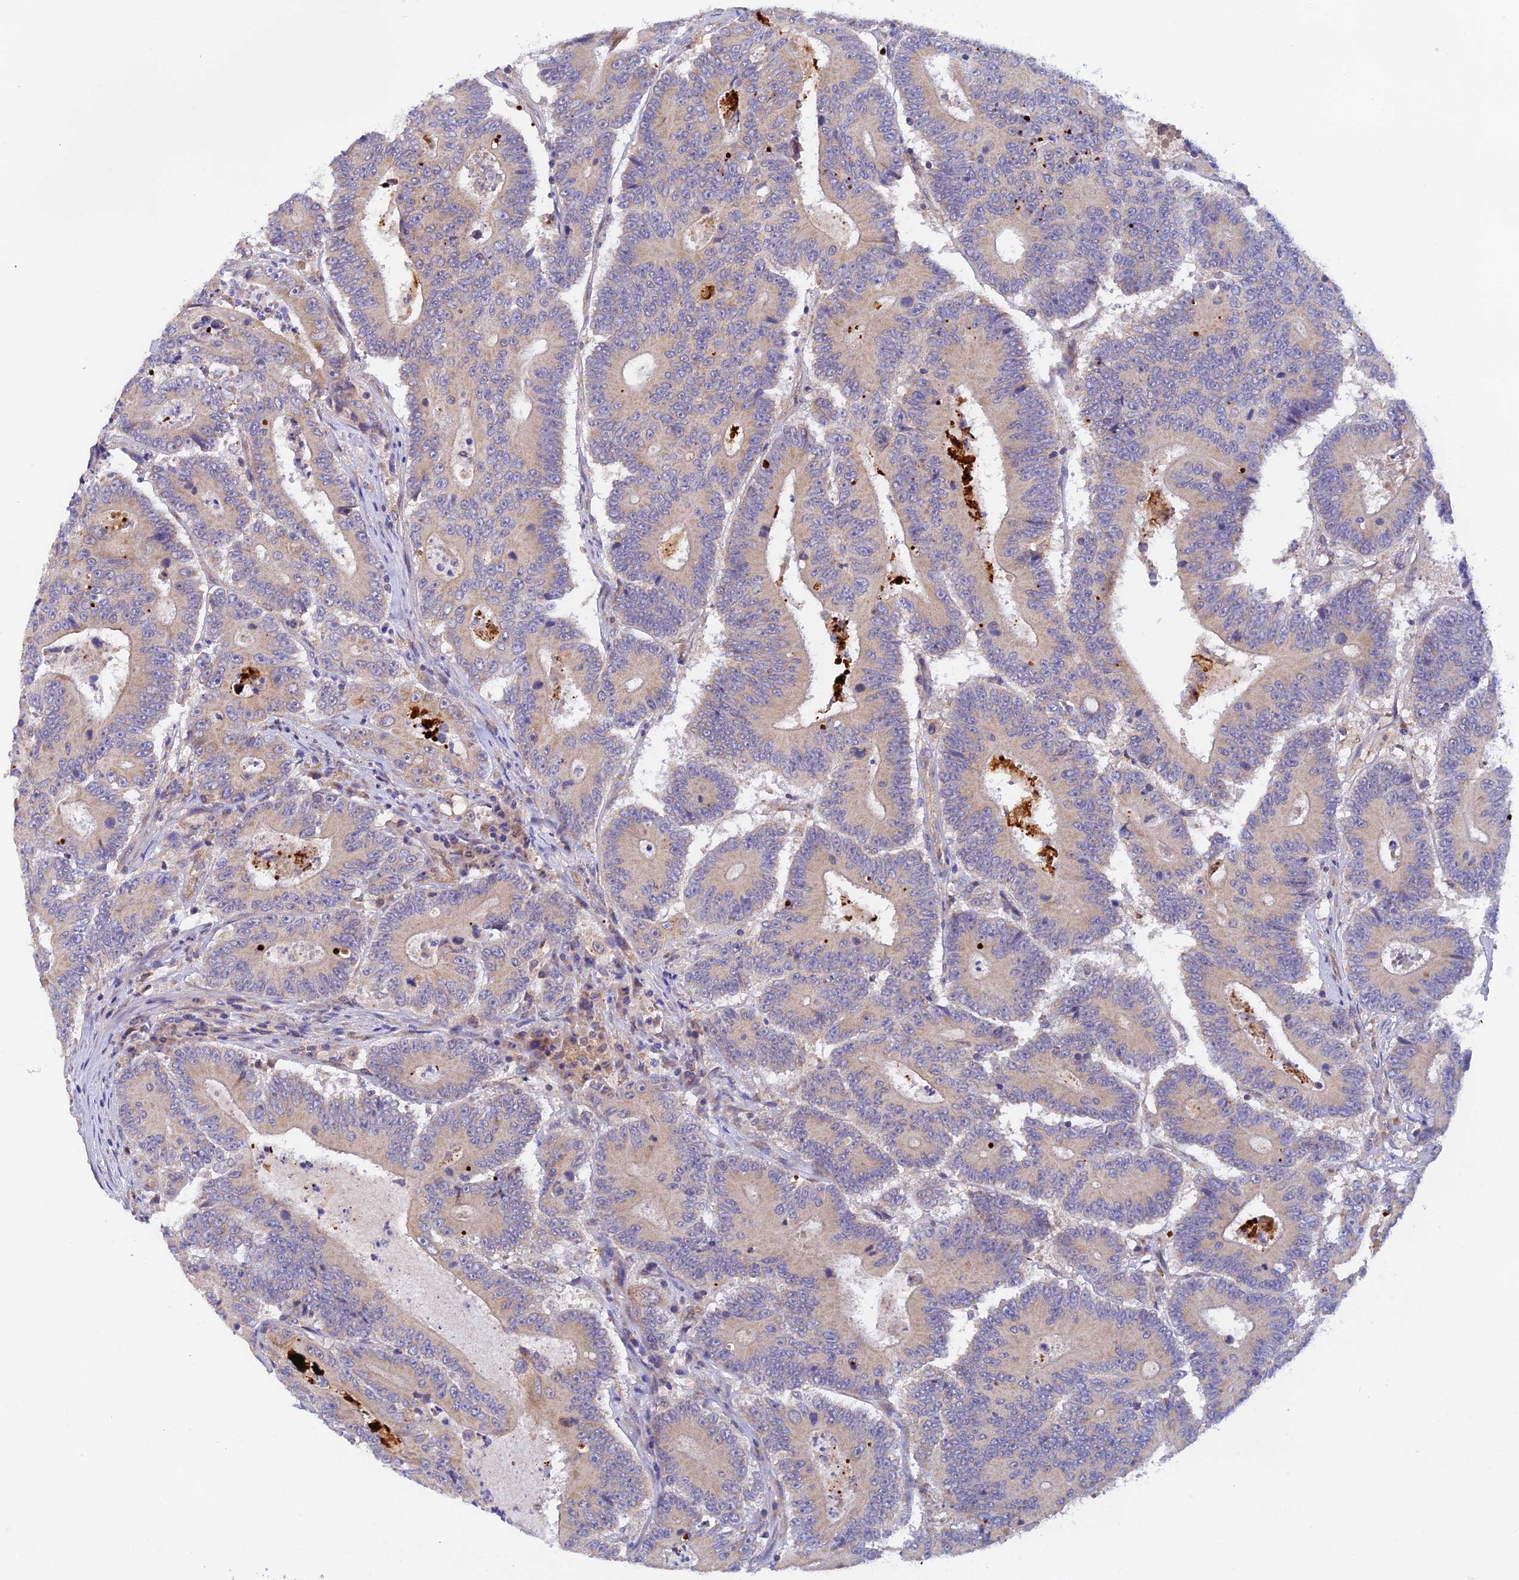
{"staining": {"intensity": "weak", "quantity": "<25%", "location": "cytoplasmic/membranous"}, "tissue": "colorectal cancer", "cell_type": "Tumor cells", "image_type": "cancer", "snomed": [{"axis": "morphology", "description": "Adenocarcinoma, NOS"}, {"axis": "topography", "description": "Colon"}], "caption": "This micrograph is of colorectal adenocarcinoma stained with IHC to label a protein in brown with the nuclei are counter-stained blue. There is no expression in tumor cells. (Stains: DAB IHC with hematoxylin counter stain, Microscopy: brightfield microscopy at high magnification).", "gene": "RANBP6", "patient": {"sex": "male", "age": 83}}